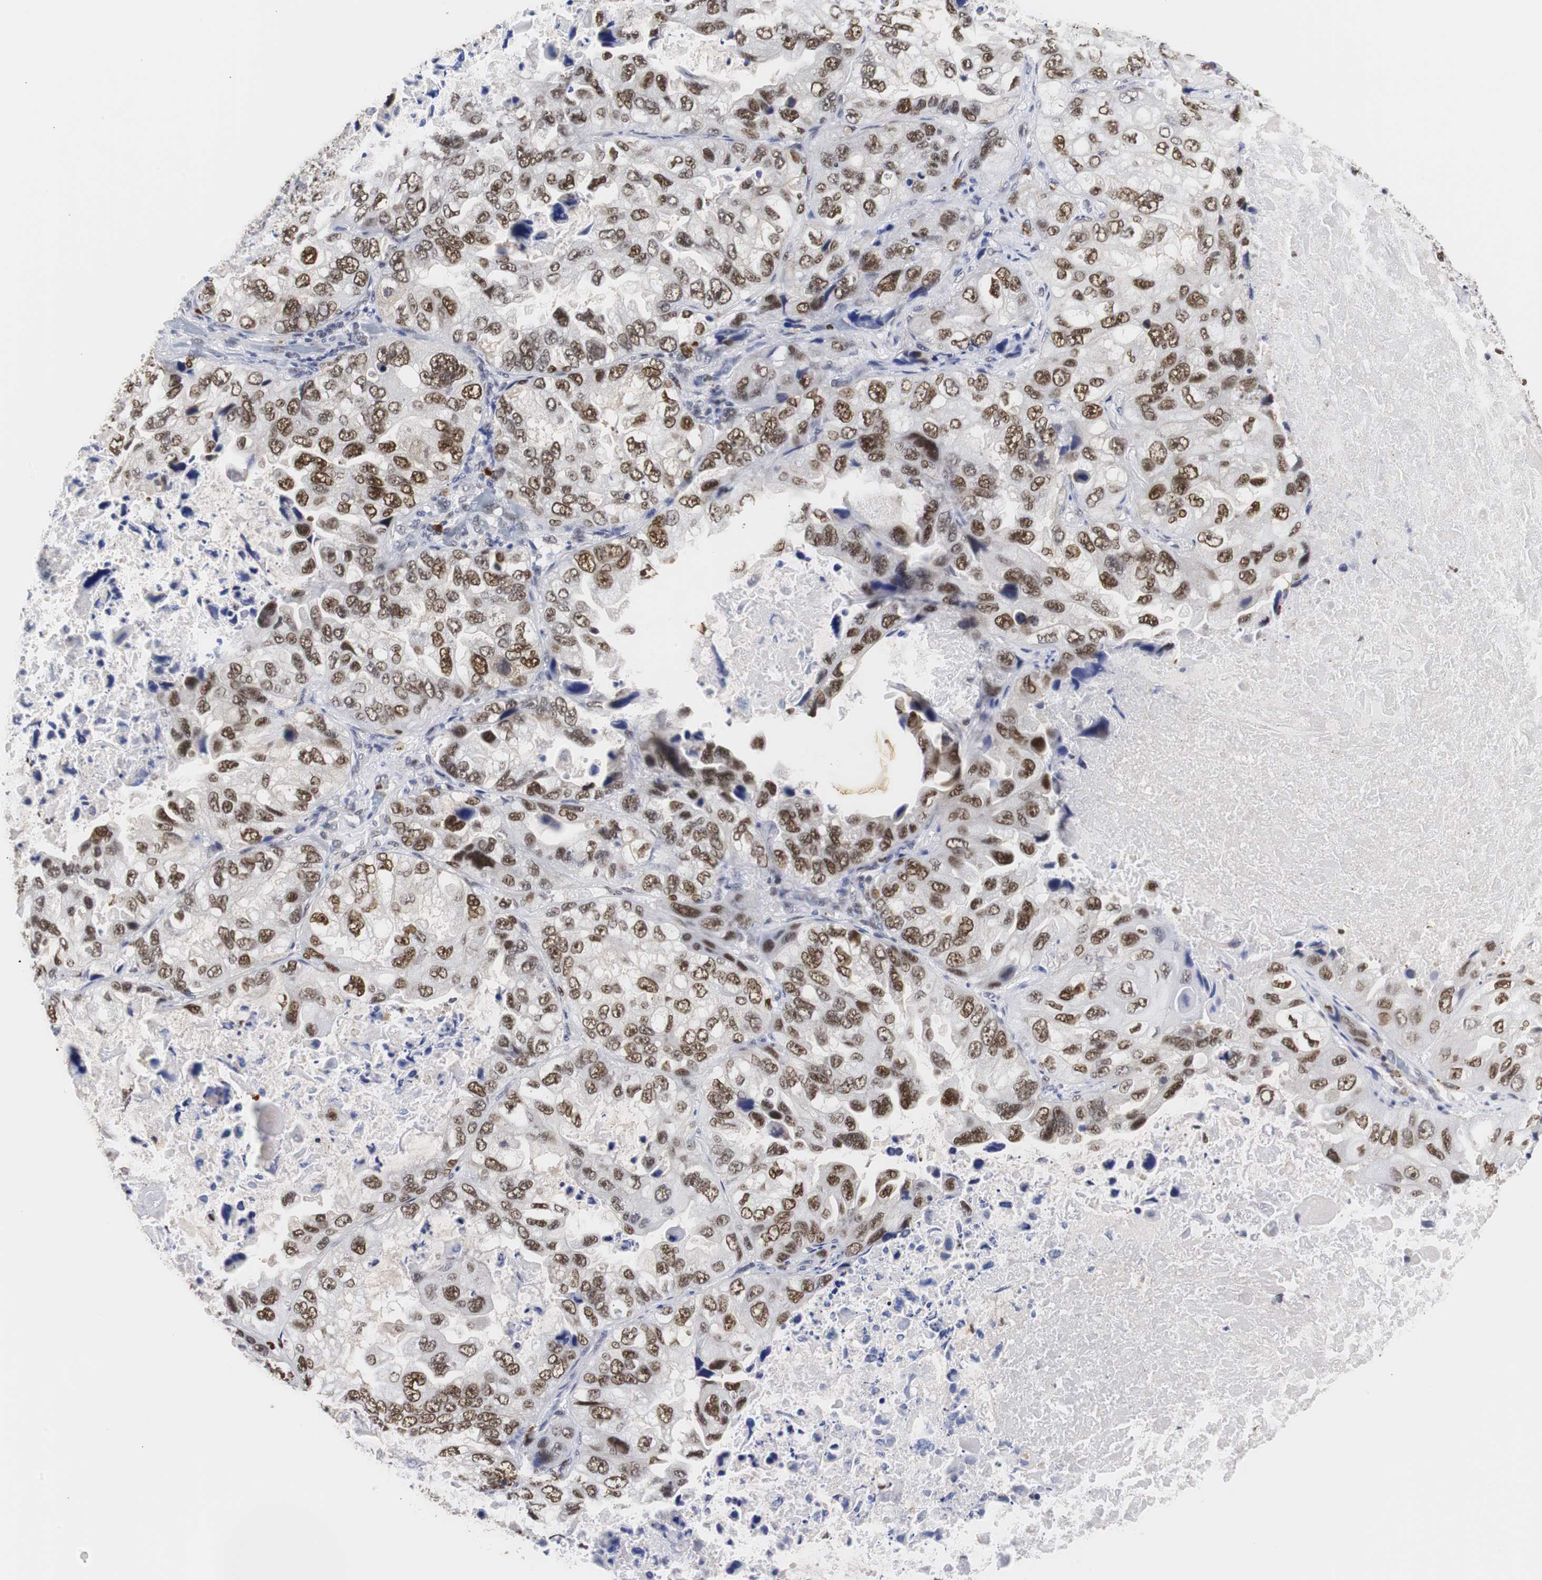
{"staining": {"intensity": "moderate", "quantity": ">75%", "location": "cytoplasmic/membranous,nuclear"}, "tissue": "lung cancer", "cell_type": "Tumor cells", "image_type": "cancer", "snomed": [{"axis": "morphology", "description": "Squamous cell carcinoma, NOS"}, {"axis": "topography", "description": "Lung"}], "caption": "Moderate cytoplasmic/membranous and nuclear staining for a protein is seen in approximately >75% of tumor cells of lung cancer (squamous cell carcinoma) using IHC.", "gene": "ZFC3H1", "patient": {"sex": "female", "age": 73}}